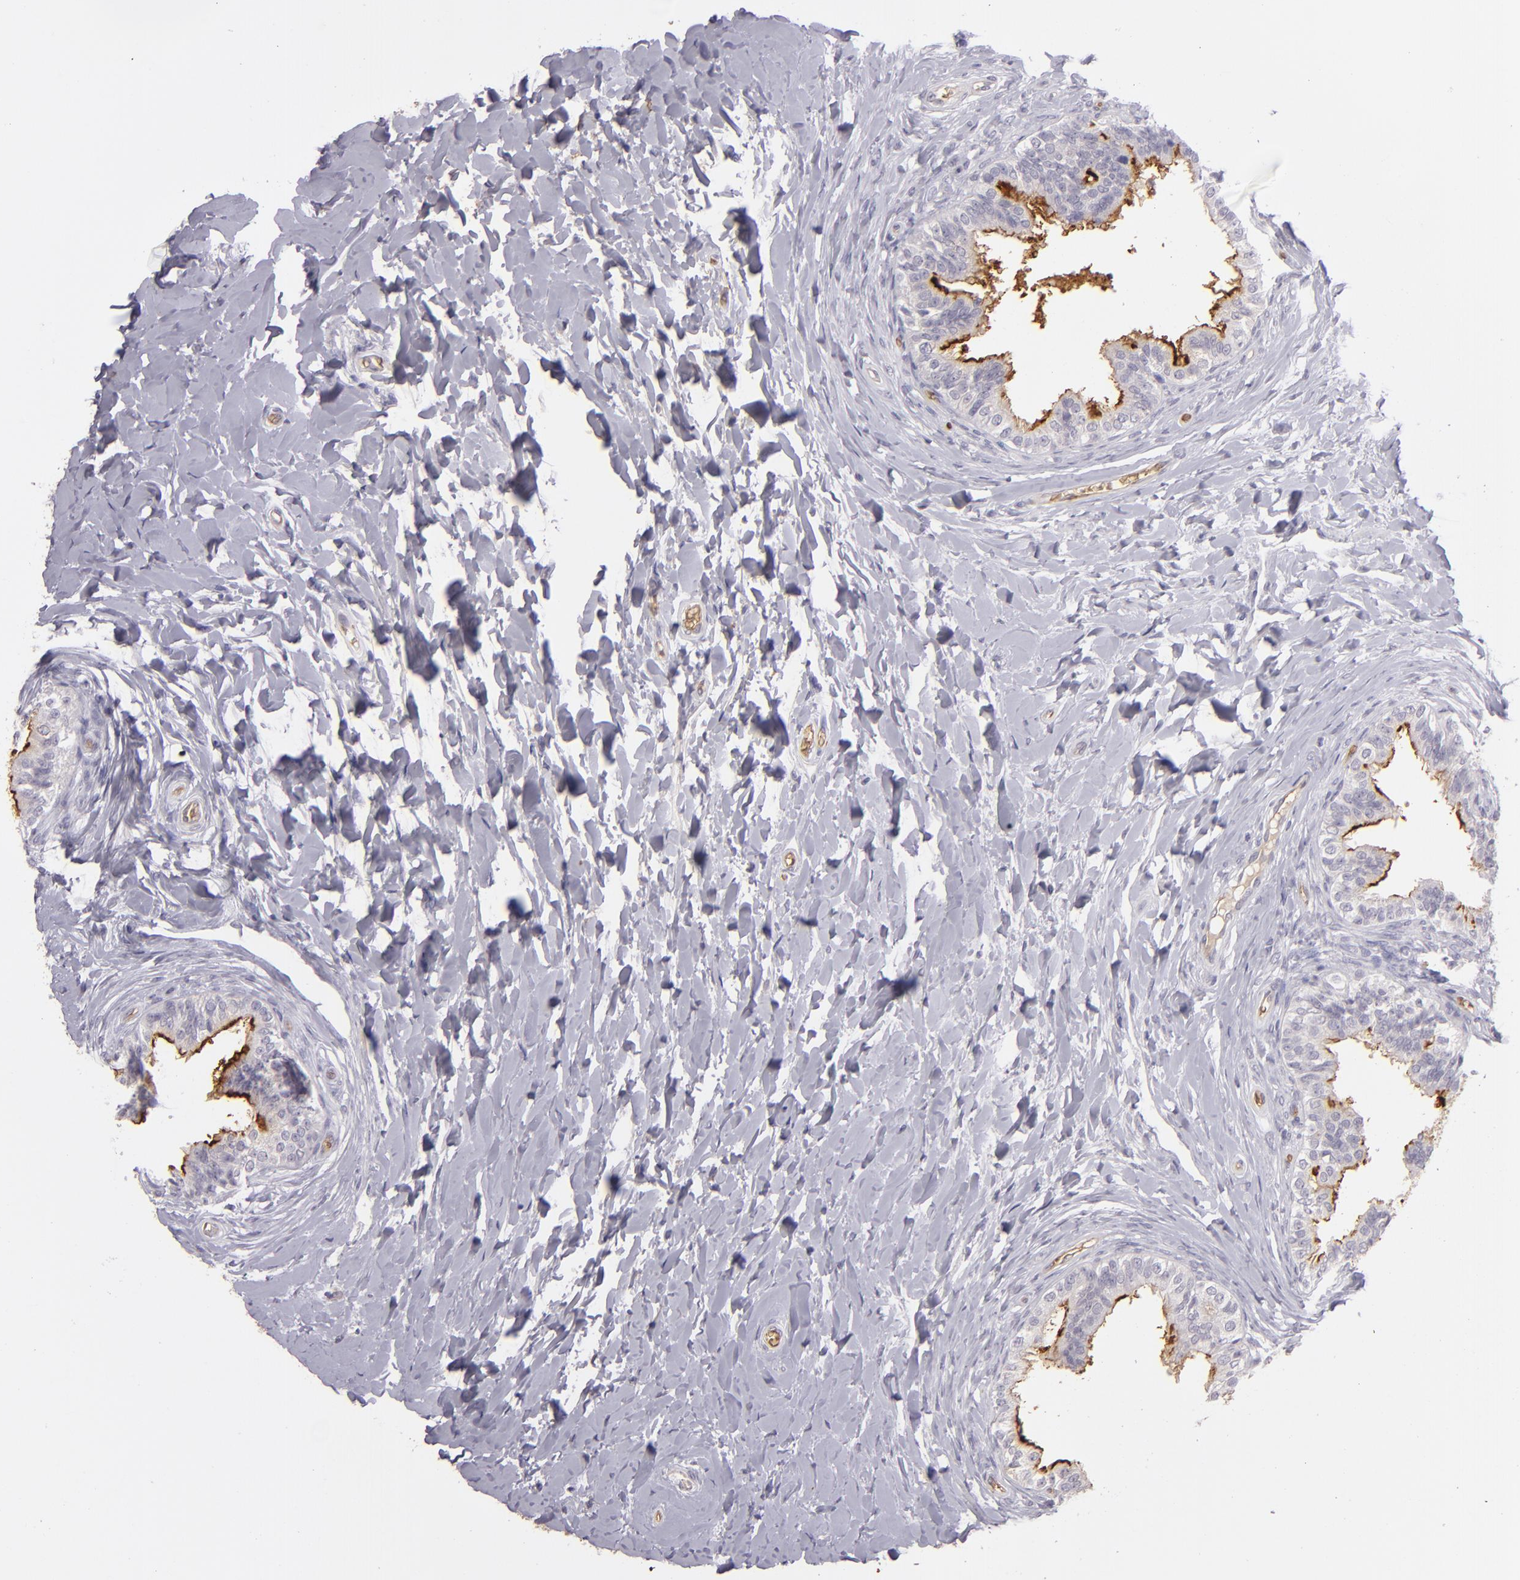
{"staining": {"intensity": "strong", "quantity": "25%-75%", "location": "cytoplasmic/membranous"}, "tissue": "epididymis", "cell_type": "Glandular cells", "image_type": "normal", "snomed": [{"axis": "morphology", "description": "Normal tissue, NOS"}, {"axis": "topography", "description": "Soft tissue"}, {"axis": "topography", "description": "Epididymis"}], "caption": "Immunohistochemical staining of benign human epididymis exhibits 25%-75% levels of strong cytoplasmic/membranous protein staining in about 25%-75% of glandular cells. The protein is shown in brown color, while the nuclei are stained blue.", "gene": "ACE", "patient": {"sex": "male", "age": 26}}